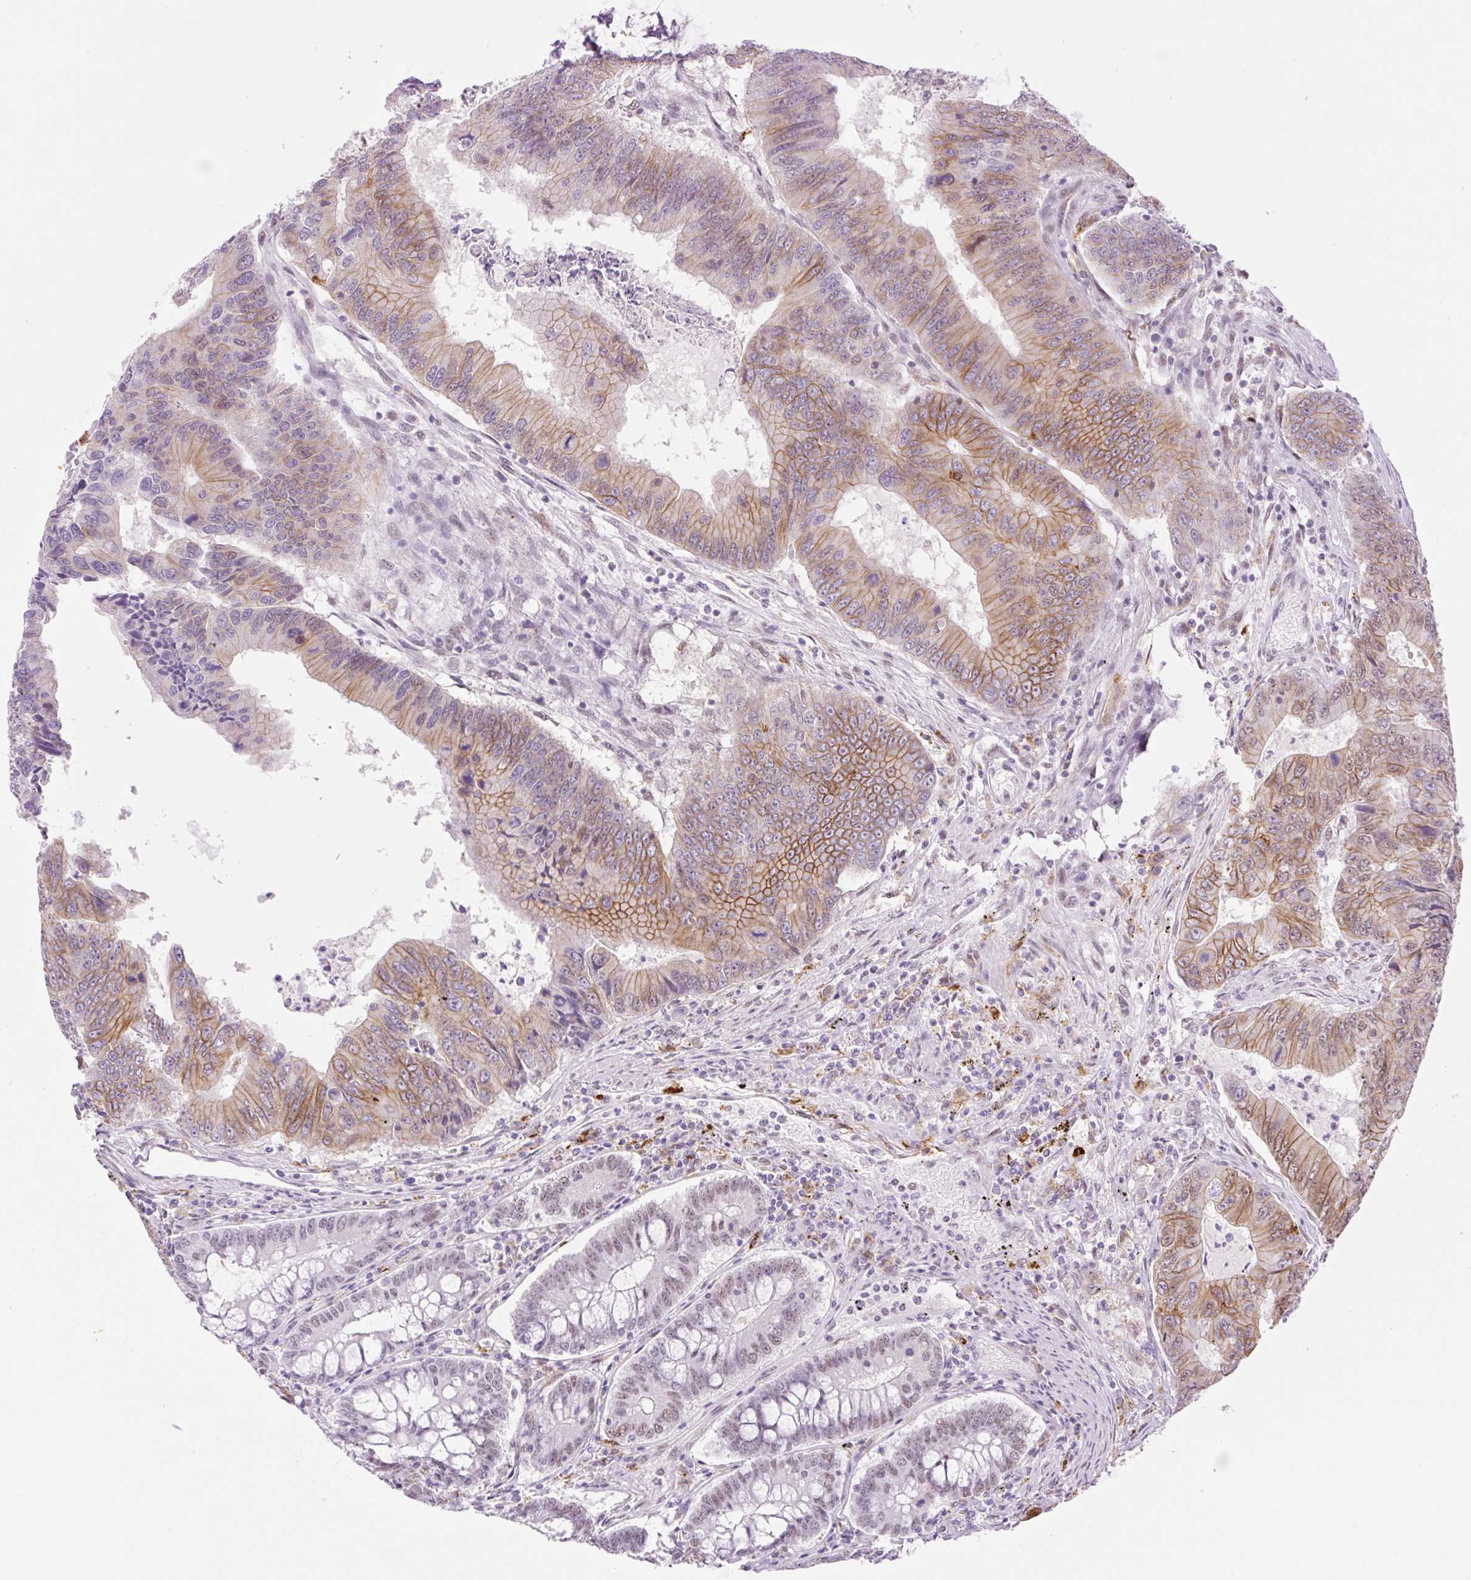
{"staining": {"intensity": "moderate", "quantity": ">75%", "location": "cytoplasmic/membranous,nuclear"}, "tissue": "colorectal cancer", "cell_type": "Tumor cells", "image_type": "cancer", "snomed": [{"axis": "morphology", "description": "Adenocarcinoma, NOS"}, {"axis": "topography", "description": "Colon"}], "caption": "Protein staining of colorectal cancer (adenocarcinoma) tissue exhibits moderate cytoplasmic/membranous and nuclear expression in approximately >75% of tumor cells.", "gene": "PALM3", "patient": {"sex": "male", "age": 53}}